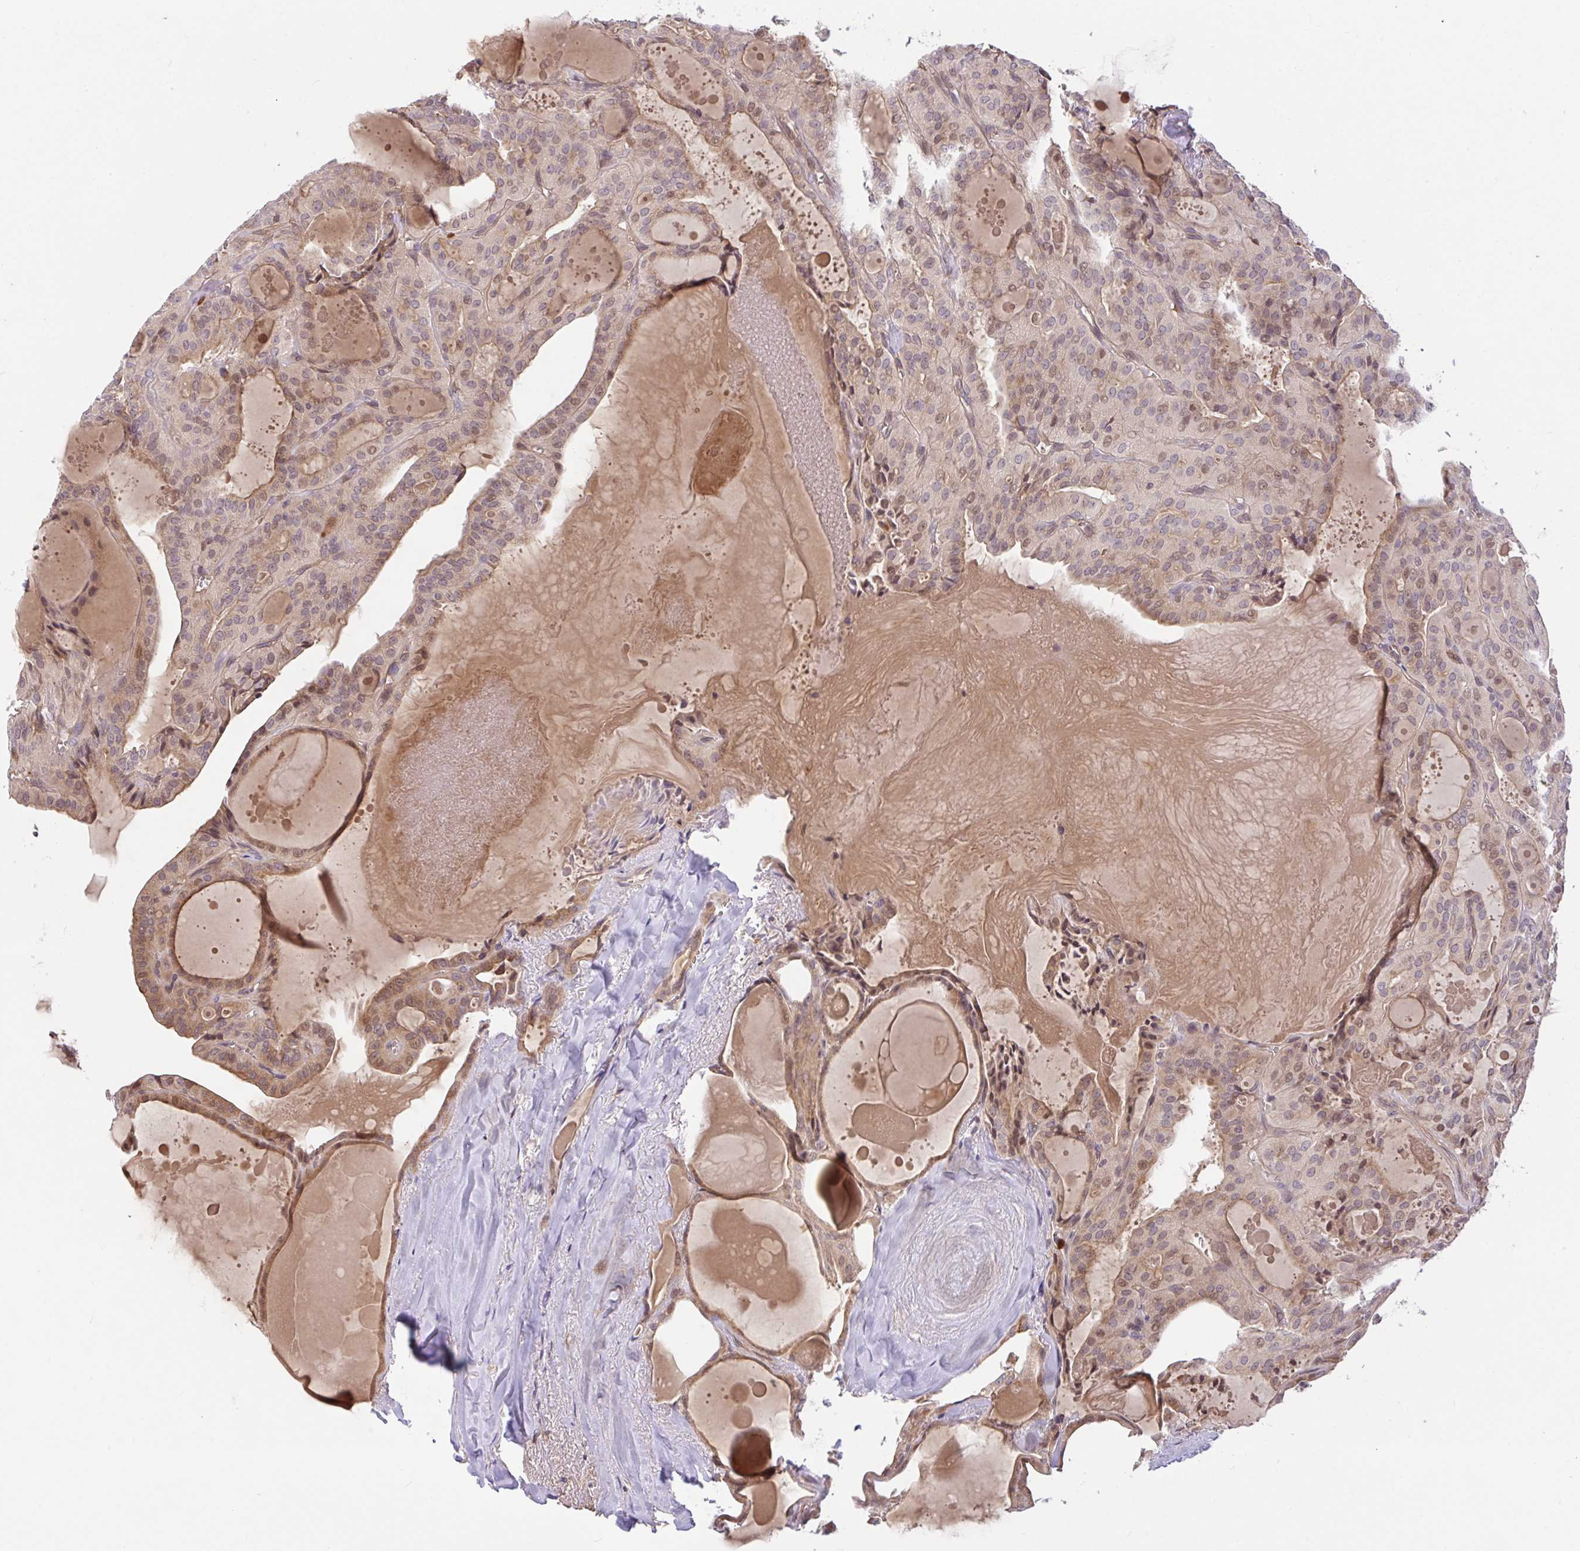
{"staining": {"intensity": "weak", "quantity": "<25%", "location": "cytoplasmic/membranous,nuclear"}, "tissue": "thyroid cancer", "cell_type": "Tumor cells", "image_type": "cancer", "snomed": [{"axis": "morphology", "description": "Papillary adenocarcinoma, NOS"}, {"axis": "topography", "description": "Thyroid gland"}], "caption": "A micrograph of human thyroid cancer (papillary adenocarcinoma) is negative for staining in tumor cells. (DAB (3,3'-diaminobenzidine) immunohistochemistry (IHC) visualized using brightfield microscopy, high magnification).", "gene": "FCER1A", "patient": {"sex": "male", "age": 52}}